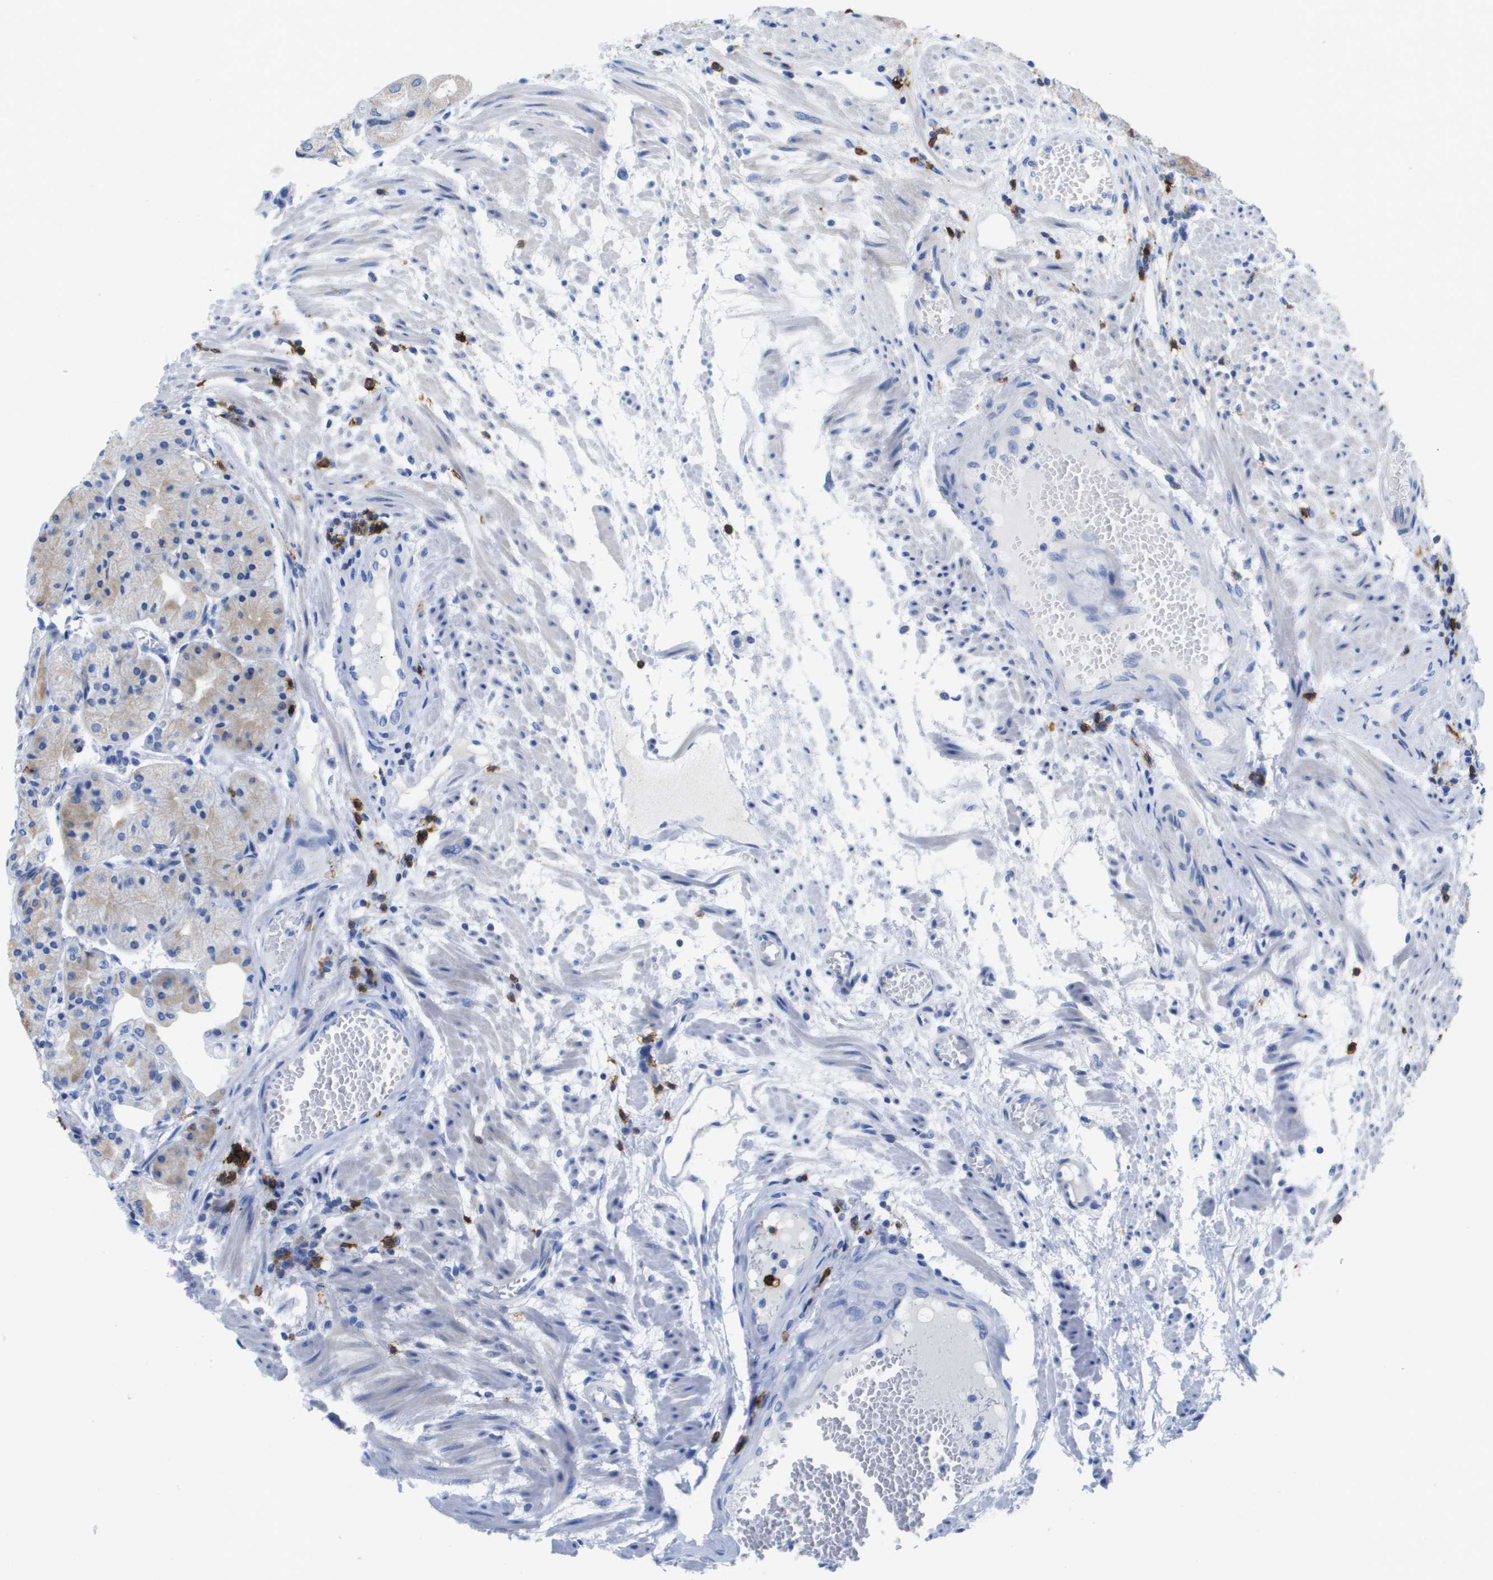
{"staining": {"intensity": "negative", "quantity": "none", "location": "none"}, "tissue": "stomach", "cell_type": "Glandular cells", "image_type": "normal", "snomed": [{"axis": "morphology", "description": "Normal tissue, NOS"}, {"axis": "topography", "description": "Stomach, upper"}], "caption": "Immunohistochemistry (IHC) image of unremarkable stomach stained for a protein (brown), which reveals no staining in glandular cells.", "gene": "MS4A1", "patient": {"sex": "male", "age": 72}}